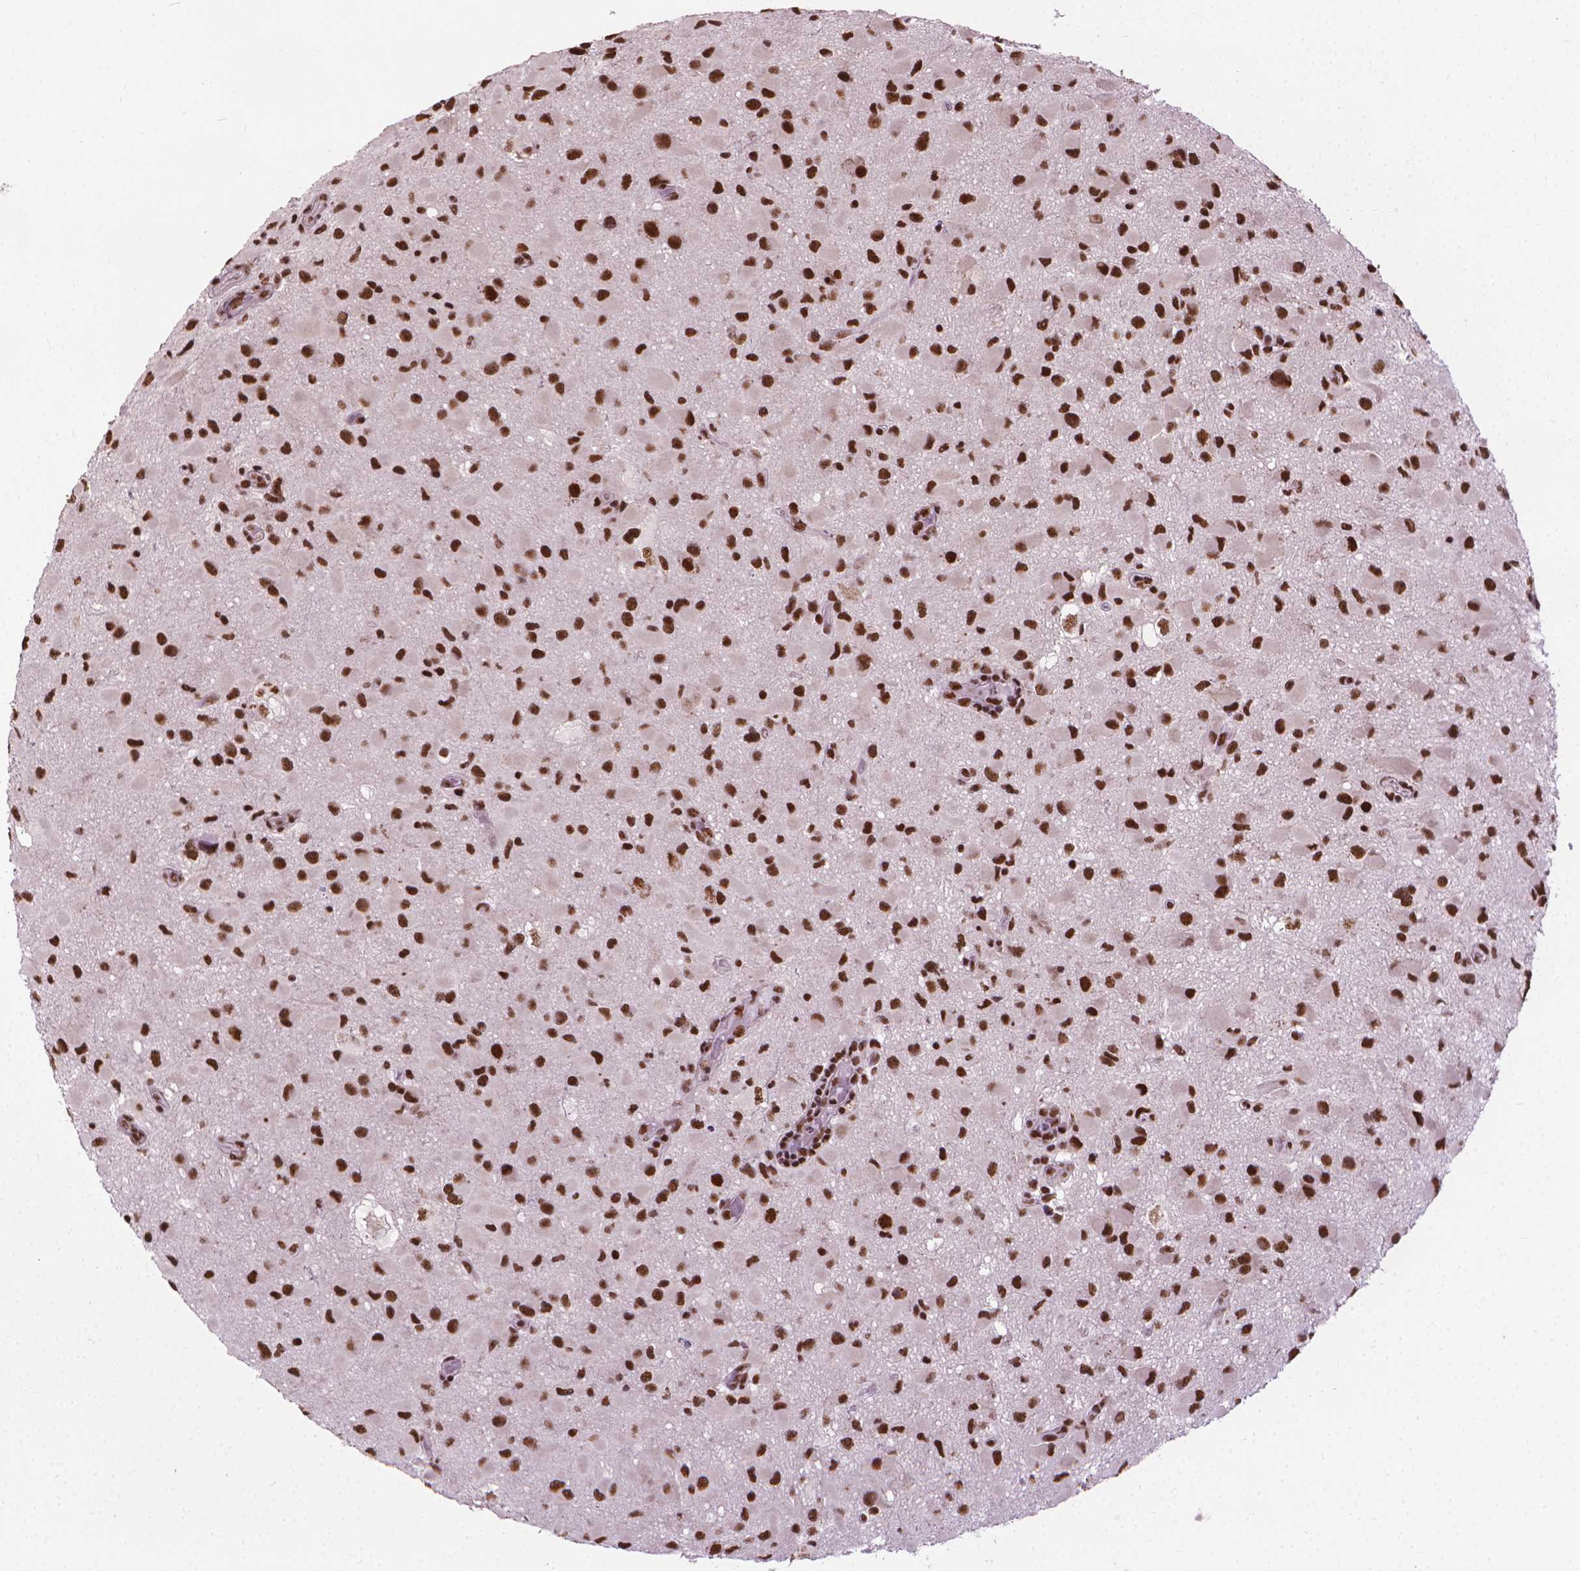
{"staining": {"intensity": "strong", "quantity": ">75%", "location": "nuclear"}, "tissue": "glioma", "cell_type": "Tumor cells", "image_type": "cancer", "snomed": [{"axis": "morphology", "description": "Glioma, malignant, Low grade"}, {"axis": "topography", "description": "Brain"}], "caption": "DAB (3,3'-diaminobenzidine) immunohistochemical staining of human glioma reveals strong nuclear protein positivity in approximately >75% of tumor cells. (Brightfield microscopy of DAB IHC at high magnification).", "gene": "AKAP8", "patient": {"sex": "female", "age": 32}}